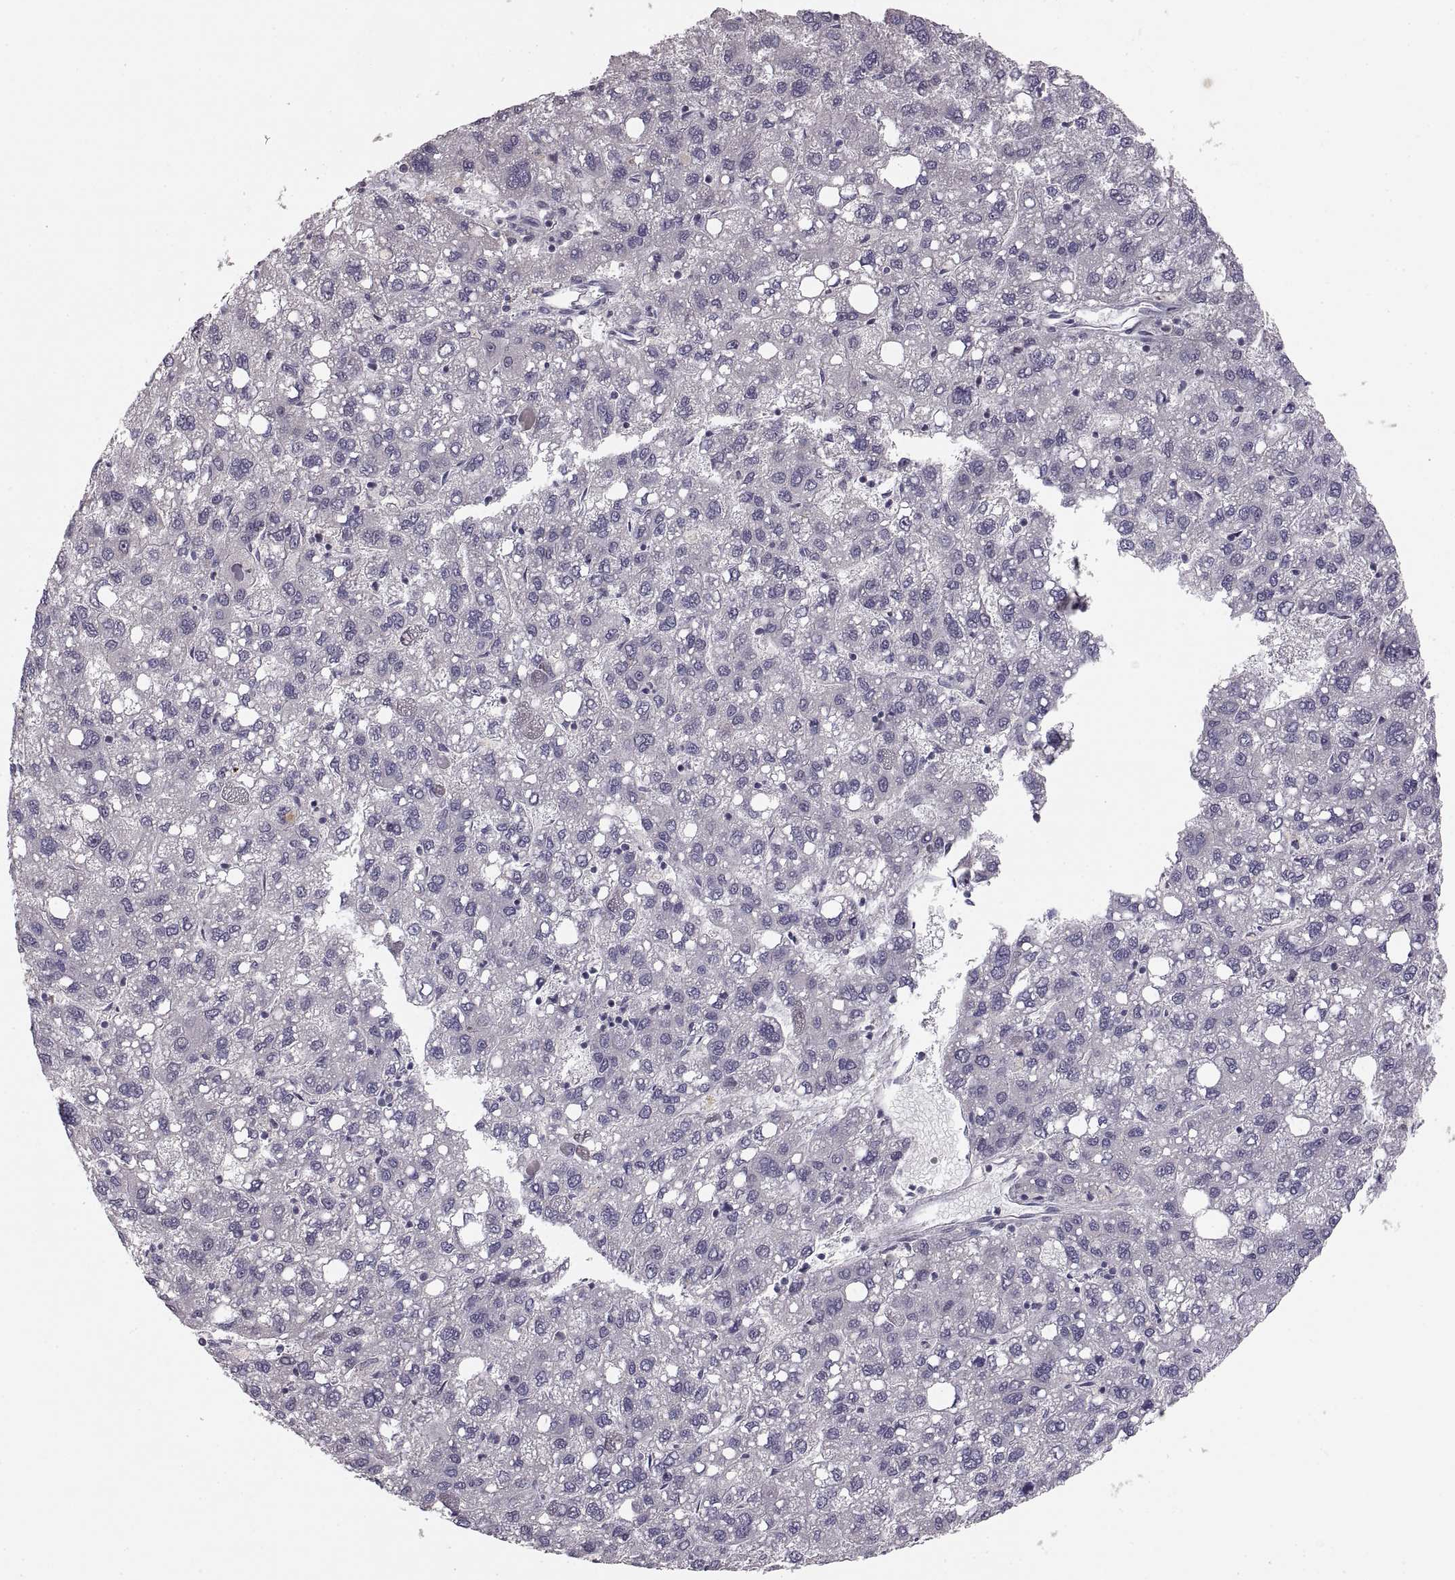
{"staining": {"intensity": "negative", "quantity": "none", "location": "none"}, "tissue": "liver cancer", "cell_type": "Tumor cells", "image_type": "cancer", "snomed": [{"axis": "morphology", "description": "Carcinoma, Hepatocellular, NOS"}, {"axis": "topography", "description": "Liver"}], "caption": "Liver cancer (hepatocellular carcinoma) stained for a protein using immunohistochemistry (IHC) demonstrates no staining tumor cells.", "gene": "PAX2", "patient": {"sex": "female", "age": 82}}